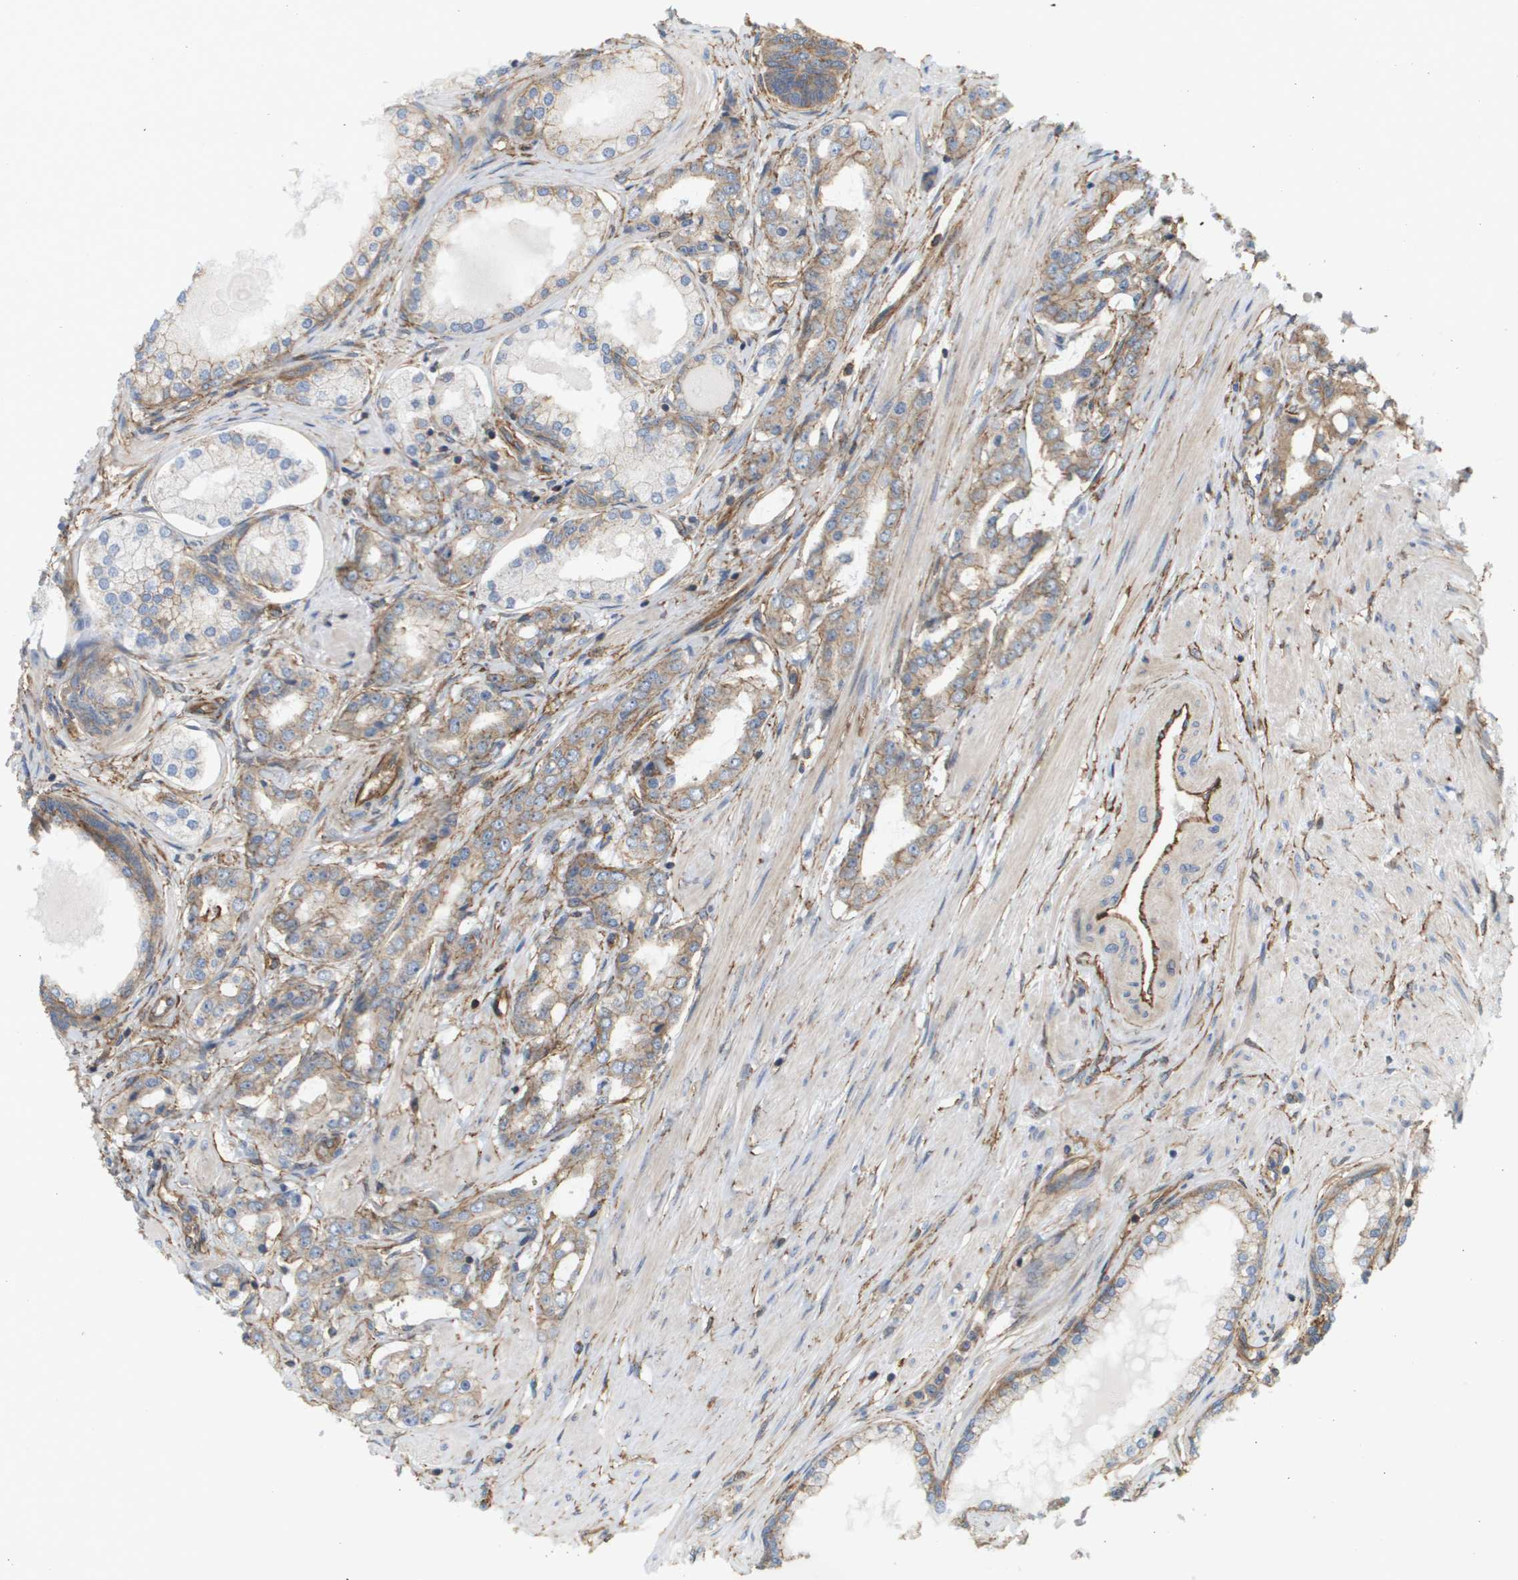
{"staining": {"intensity": "weak", "quantity": "25%-75%", "location": "cytoplasmic/membranous"}, "tissue": "prostate cancer", "cell_type": "Tumor cells", "image_type": "cancer", "snomed": [{"axis": "morphology", "description": "Adenocarcinoma, Low grade"}, {"axis": "topography", "description": "Prostate"}], "caption": "This histopathology image demonstrates prostate cancer (adenocarcinoma (low-grade)) stained with IHC to label a protein in brown. The cytoplasmic/membranous of tumor cells show weak positivity for the protein. Nuclei are counter-stained blue.", "gene": "SGMS2", "patient": {"sex": "male", "age": 63}}